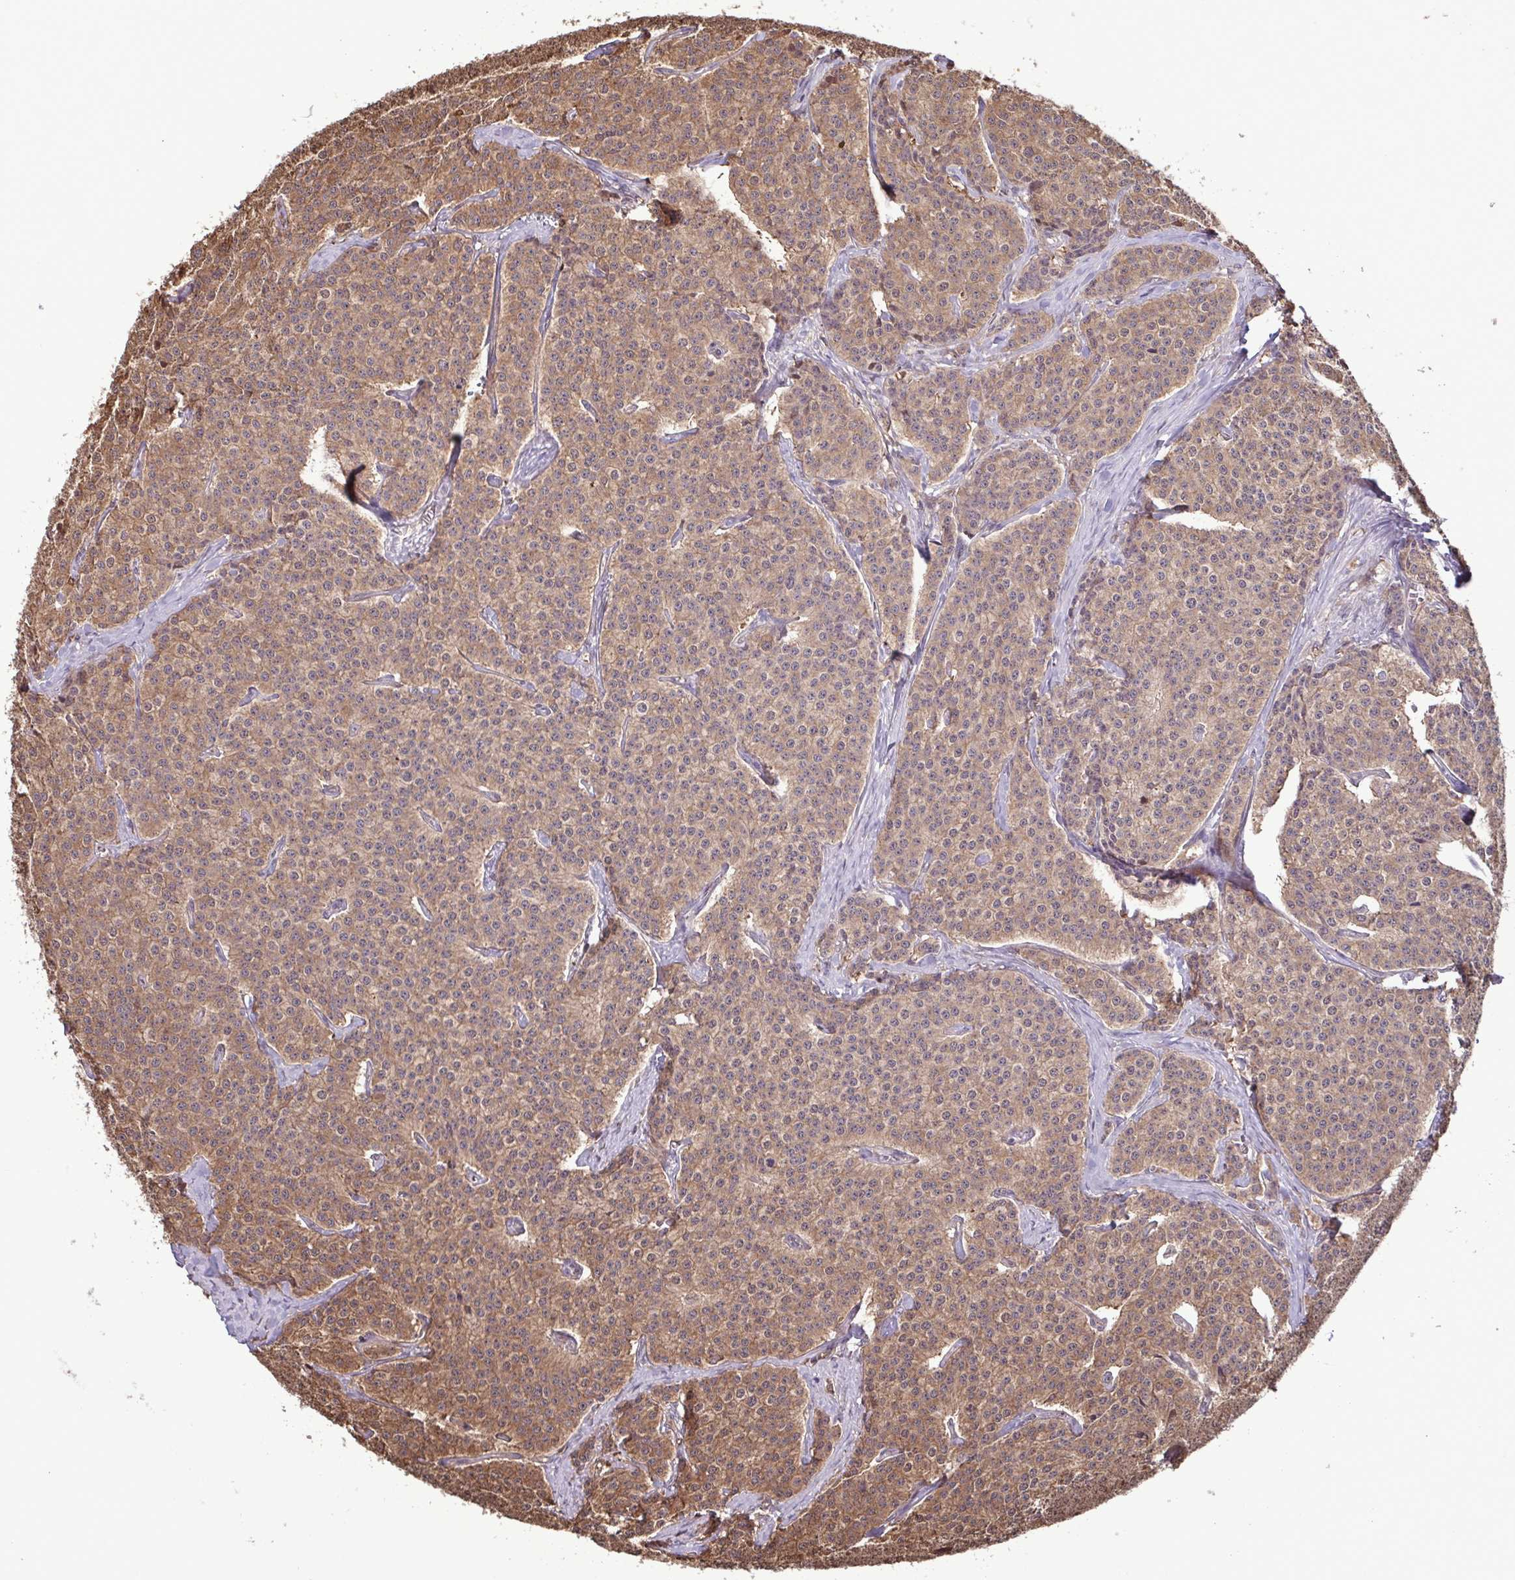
{"staining": {"intensity": "moderate", "quantity": ">75%", "location": "cytoplasmic/membranous"}, "tissue": "carcinoid", "cell_type": "Tumor cells", "image_type": "cancer", "snomed": [{"axis": "morphology", "description": "Carcinoid, malignant, NOS"}, {"axis": "topography", "description": "Small intestine"}], "caption": "Immunohistochemical staining of human malignant carcinoid reveals moderate cytoplasmic/membranous protein positivity in about >75% of tumor cells.", "gene": "SEC63", "patient": {"sex": "female", "age": 64}}